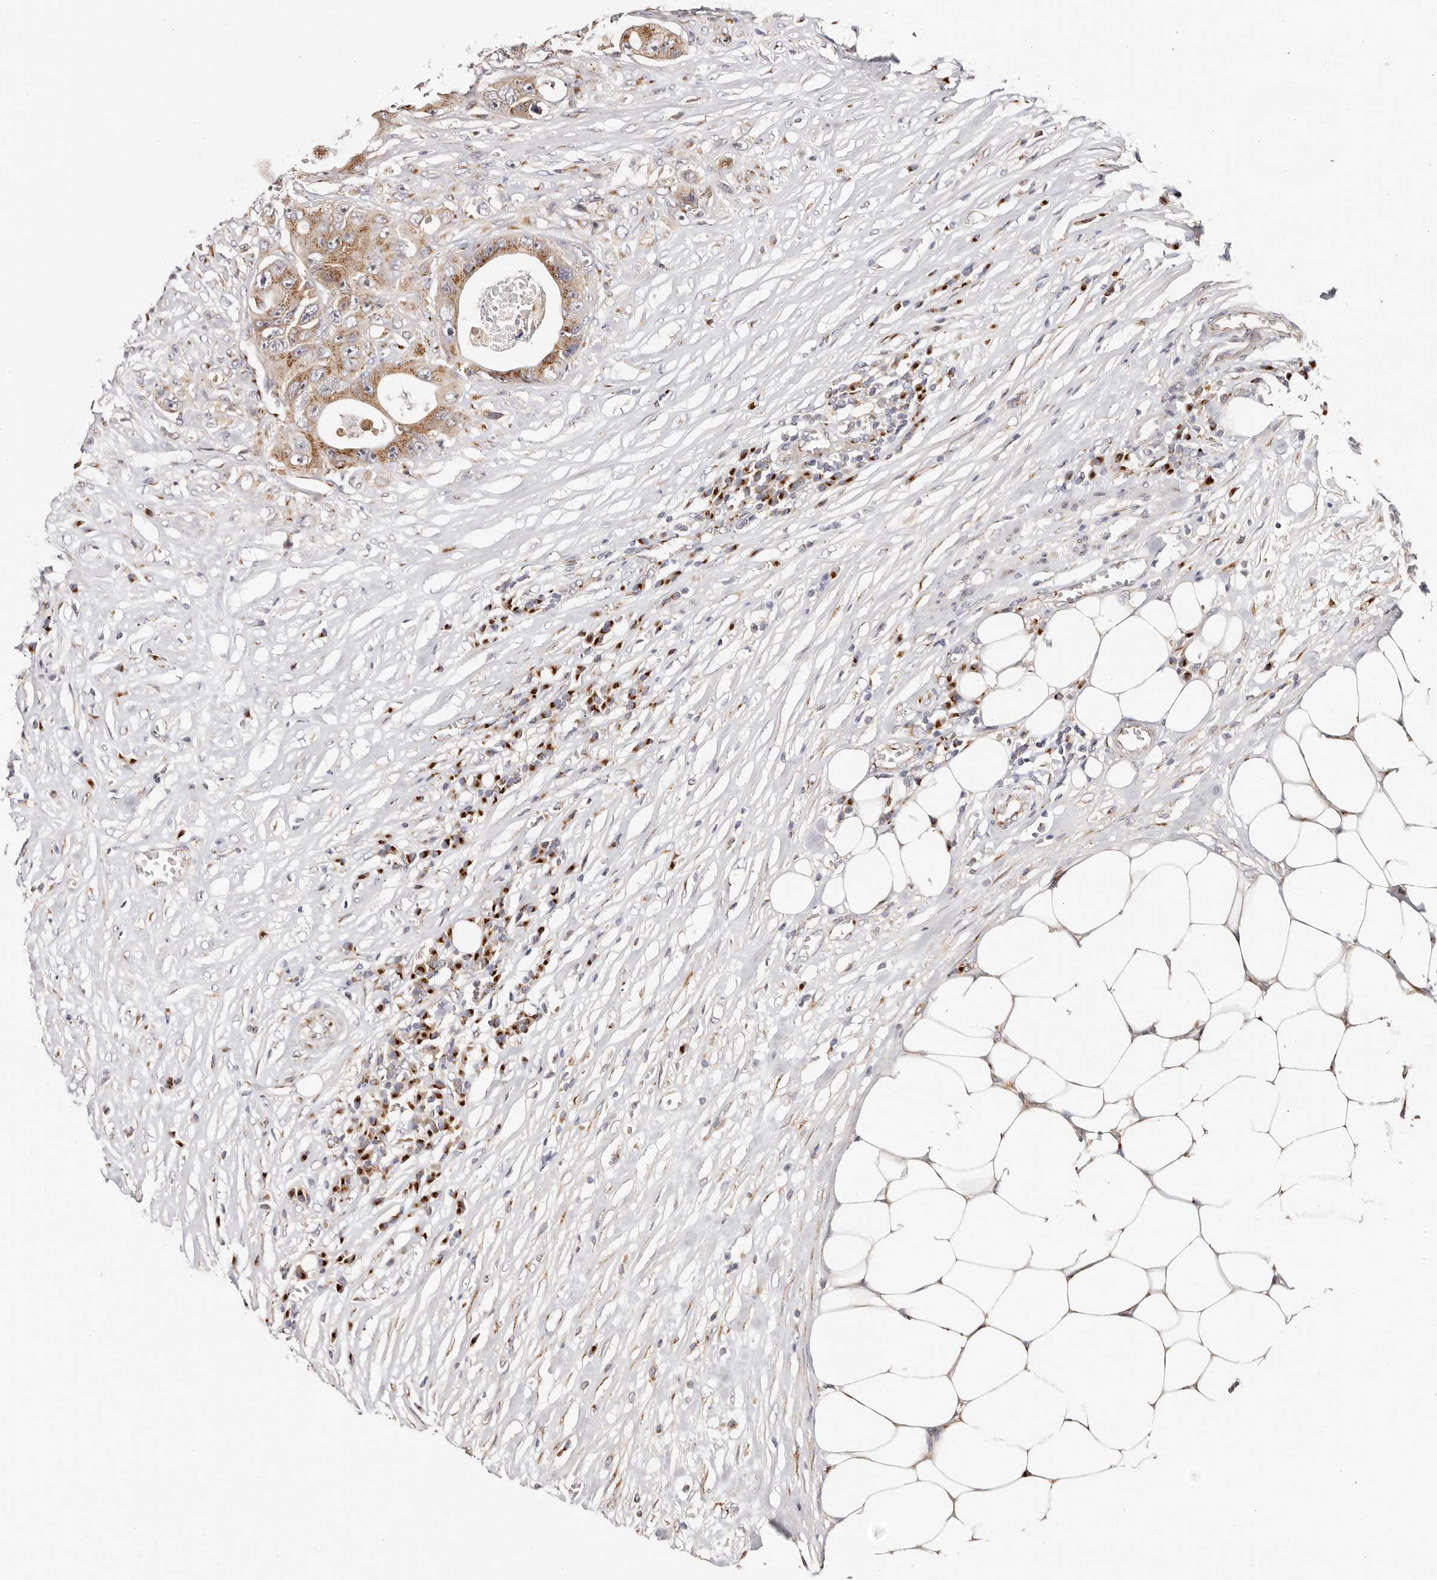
{"staining": {"intensity": "moderate", "quantity": ">75%", "location": "cytoplasmic/membranous"}, "tissue": "colorectal cancer", "cell_type": "Tumor cells", "image_type": "cancer", "snomed": [{"axis": "morphology", "description": "Adenocarcinoma, NOS"}, {"axis": "topography", "description": "Colon"}], "caption": "Immunohistochemistry image of neoplastic tissue: colorectal adenocarcinoma stained using IHC exhibits medium levels of moderate protein expression localized specifically in the cytoplasmic/membranous of tumor cells, appearing as a cytoplasmic/membranous brown color.", "gene": "MAPK6", "patient": {"sex": "female", "age": 46}}